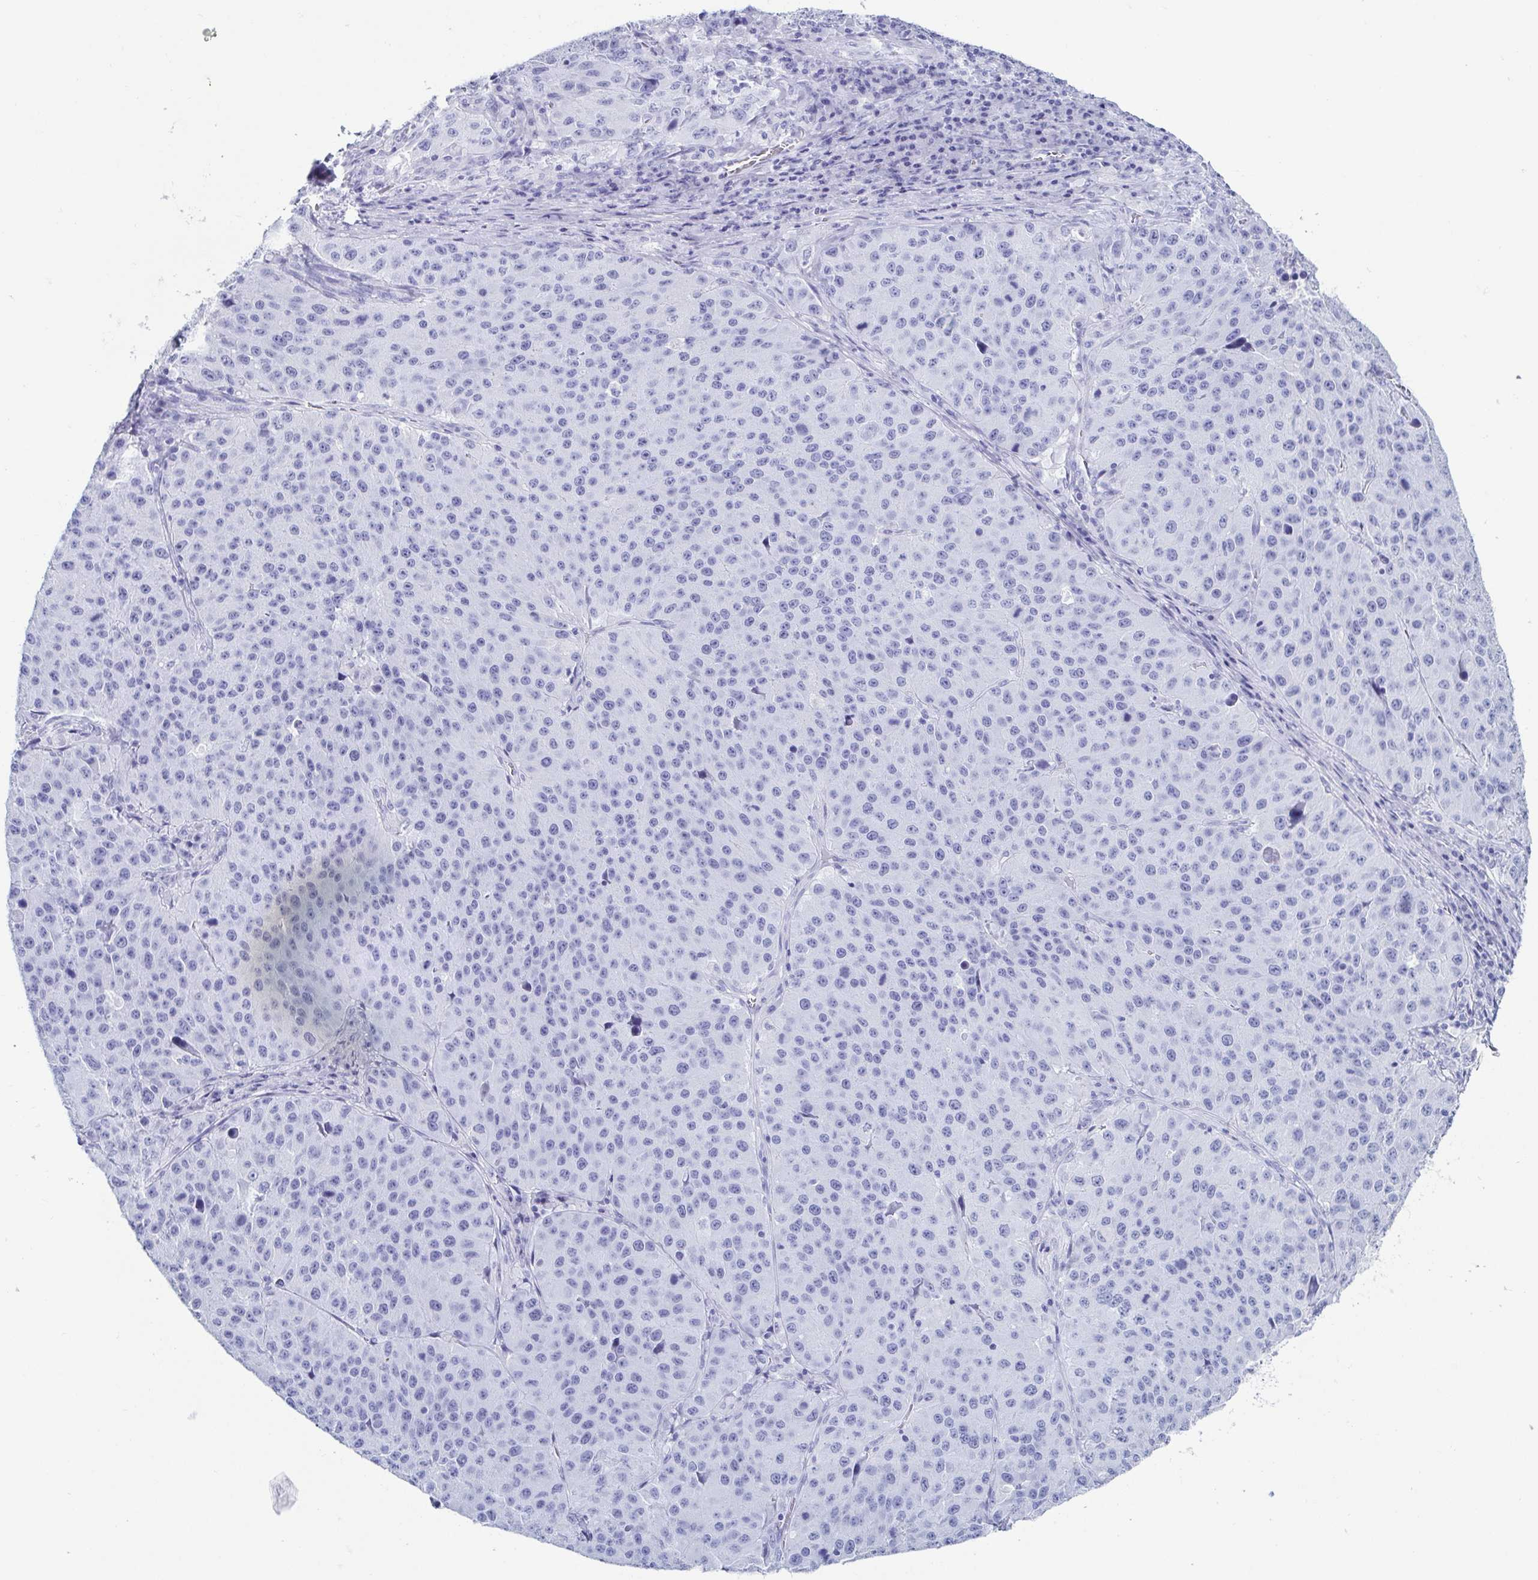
{"staining": {"intensity": "negative", "quantity": "none", "location": "none"}, "tissue": "stomach cancer", "cell_type": "Tumor cells", "image_type": "cancer", "snomed": [{"axis": "morphology", "description": "Adenocarcinoma, NOS"}, {"axis": "topography", "description": "Stomach"}], "caption": "Protein analysis of stomach cancer (adenocarcinoma) displays no significant positivity in tumor cells. Nuclei are stained in blue.", "gene": "CD164L2", "patient": {"sex": "male", "age": 71}}